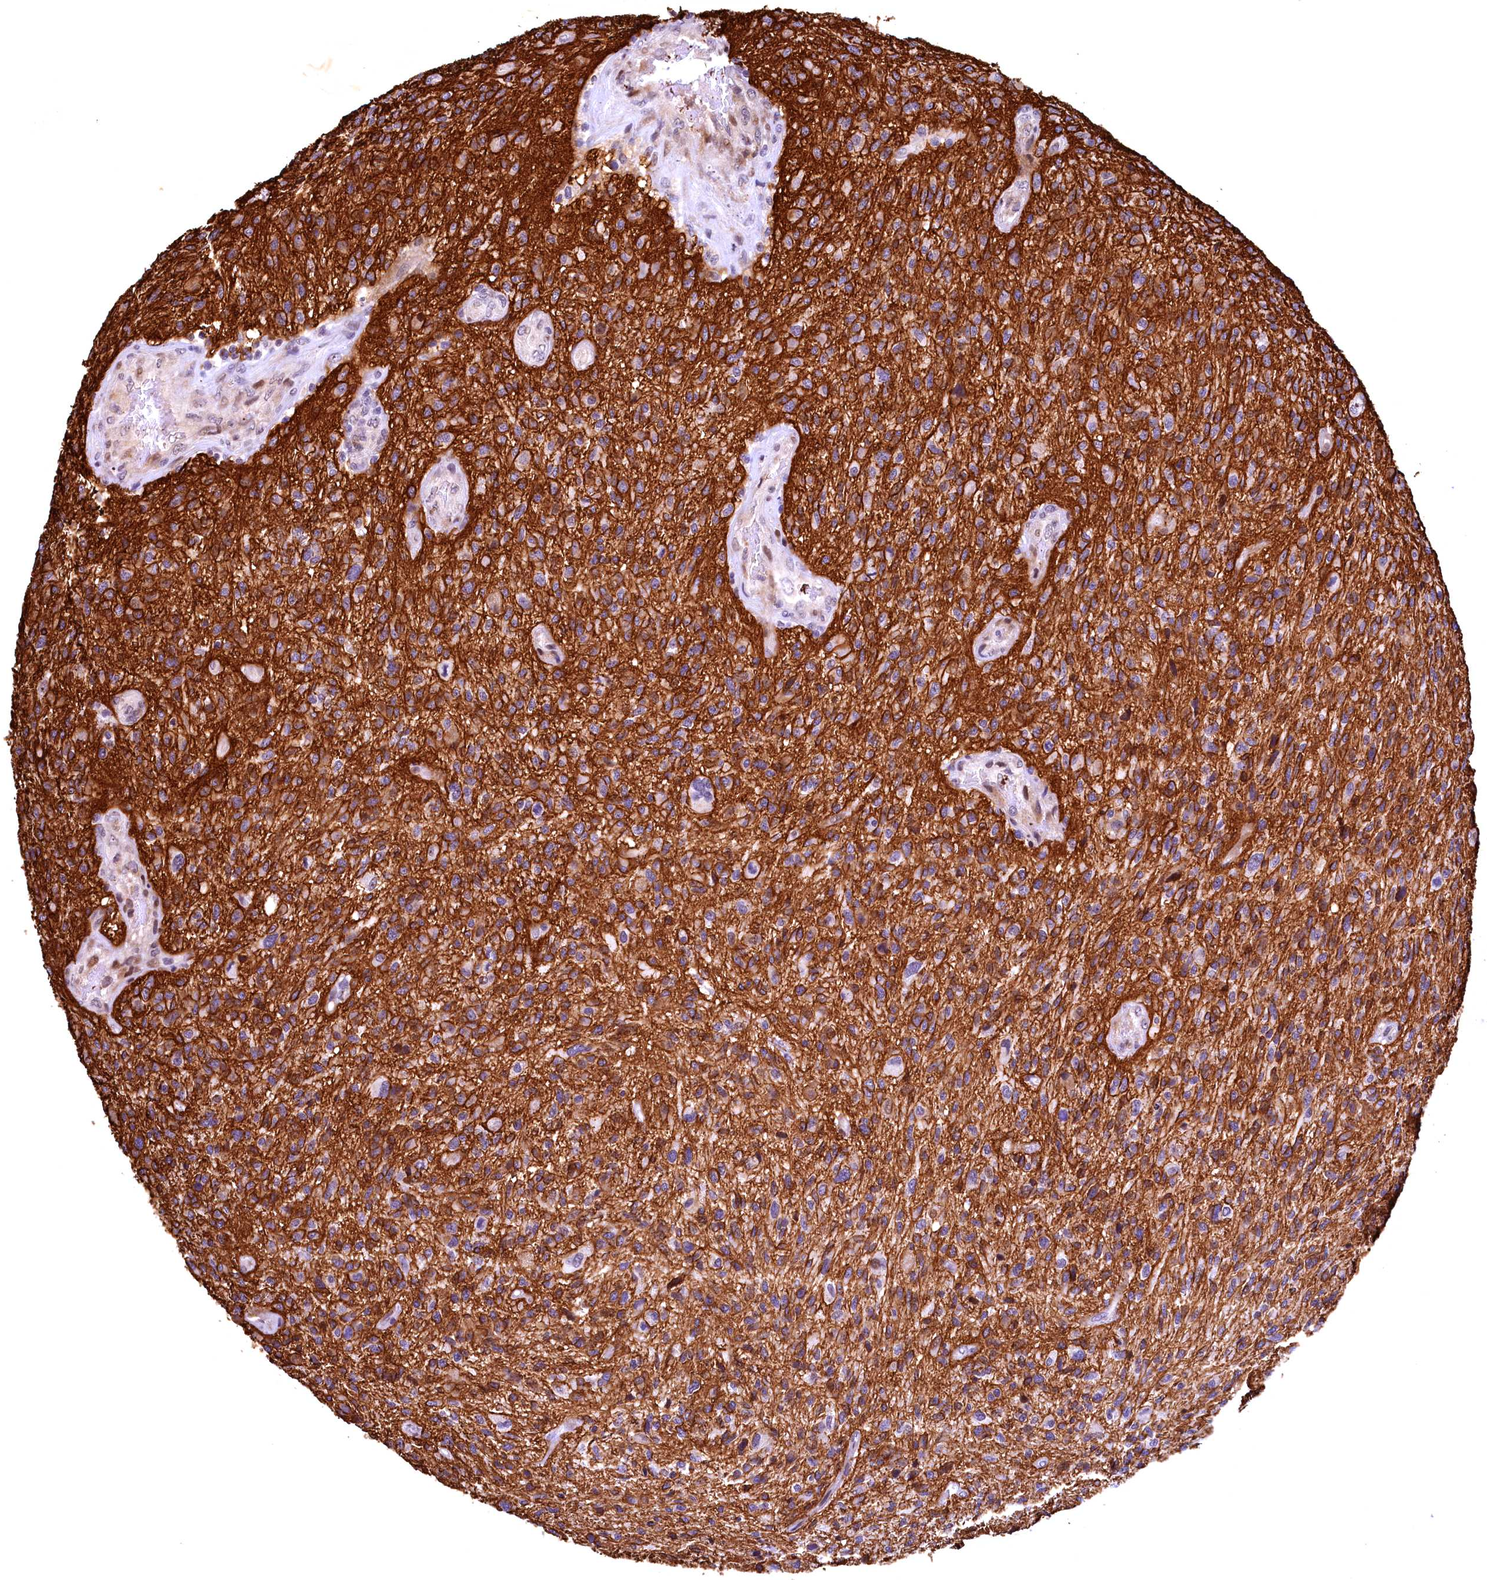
{"staining": {"intensity": "moderate", "quantity": "<25%", "location": "cytoplasmic/membranous"}, "tissue": "glioma", "cell_type": "Tumor cells", "image_type": "cancer", "snomed": [{"axis": "morphology", "description": "Glioma, malignant, High grade"}, {"axis": "topography", "description": "Brain"}], "caption": "The immunohistochemical stain shows moderate cytoplasmic/membranous positivity in tumor cells of glioma tissue. (IHC, brightfield microscopy, high magnification).", "gene": "LATS2", "patient": {"sex": "male", "age": 47}}